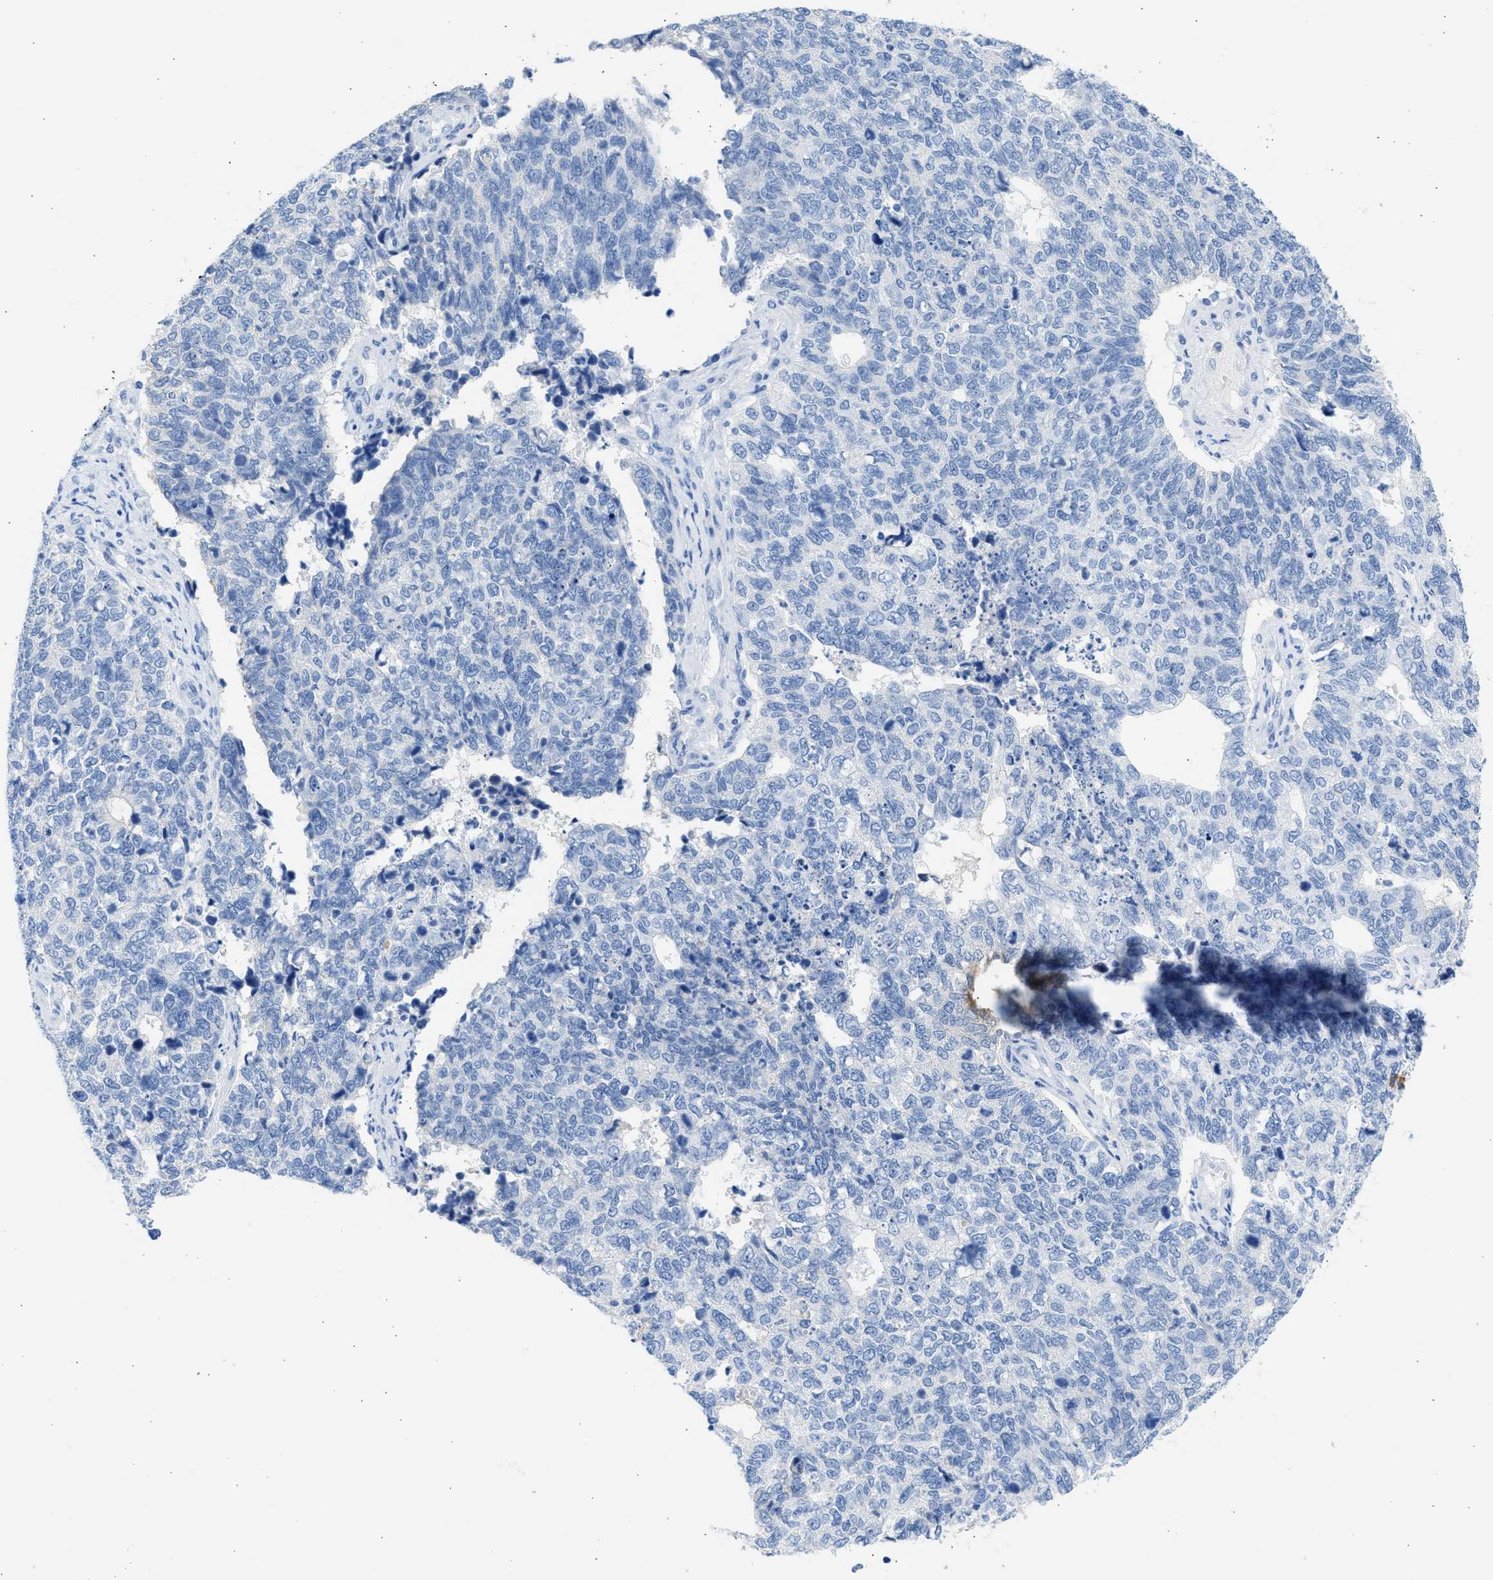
{"staining": {"intensity": "negative", "quantity": "none", "location": "none"}, "tissue": "cervical cancer", "cell_type": "Tumor cells", "image_type": "cancer", "snomed": [{"axis": "morphology", "description": "Squamous cell carcinoma, NOS"}, {"axis": "topography", "description": "Cervix"}], "caption": "This is a photomicrograph of immunohistochemistry staining of cervical cancer, which shows no expression in tumor cells.", "gene": "SPATA3", "patient": {"sex": "female", "age": 63}}